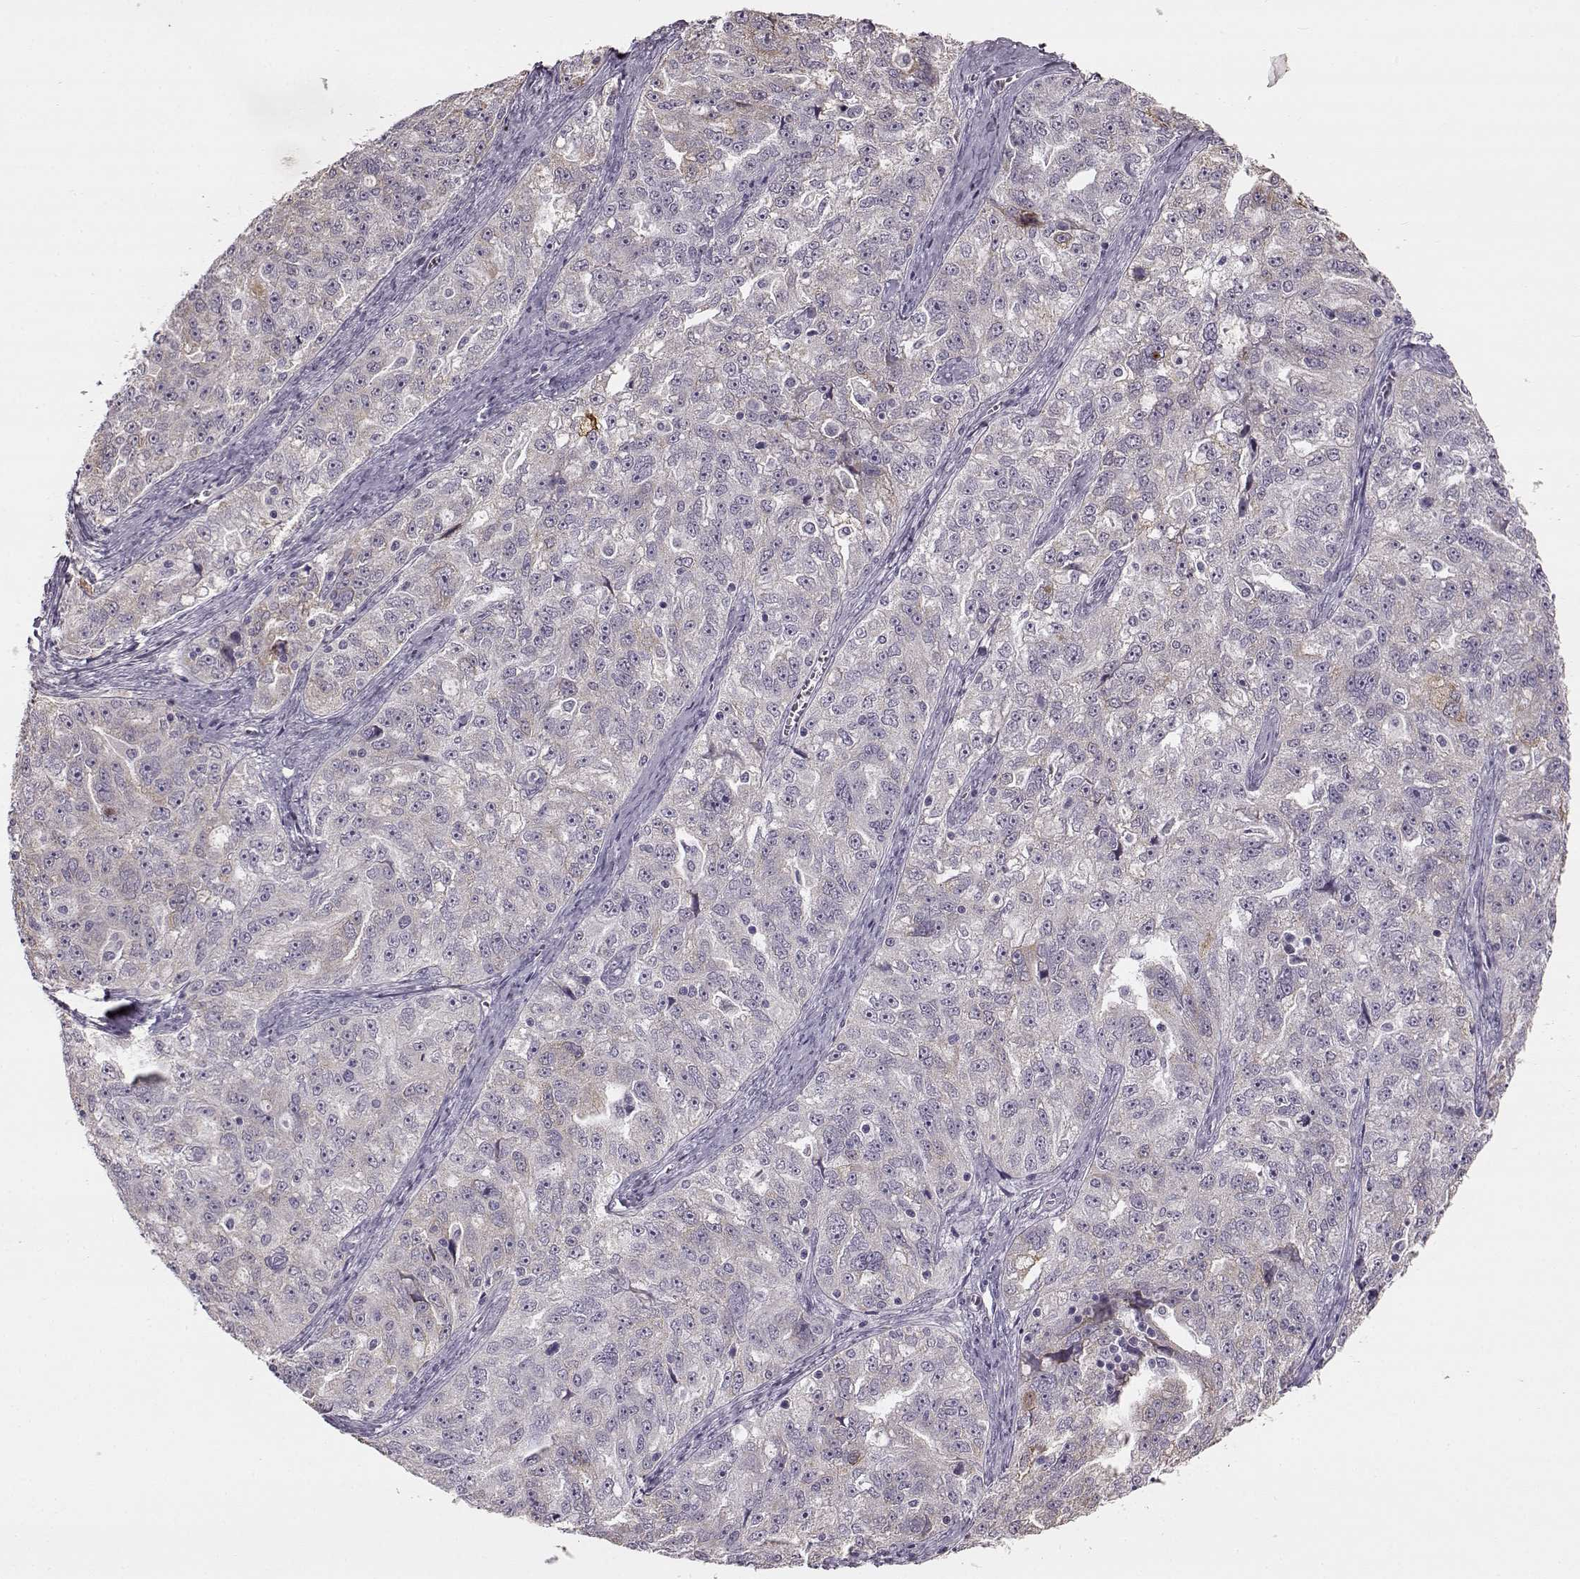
{"staining": {"intensity": "negative", "quantity": "none", "location": "none"}, "tissue": "ovarian cancer", "cell_type": "Tumor cells", "image_type": "cancer", "snomed": [{"axis": "morphology", "description": "Cystadenocarcinoma, serous, NOS"}, {"axis": "topography", "description": "Ovary"}], "caption": "This is an IHC photomicrograph of ovarian cancer. There is no expression in tumor cells.", "gene": "MAP6D1", "patient": {"sex": "female", "age": 51}}